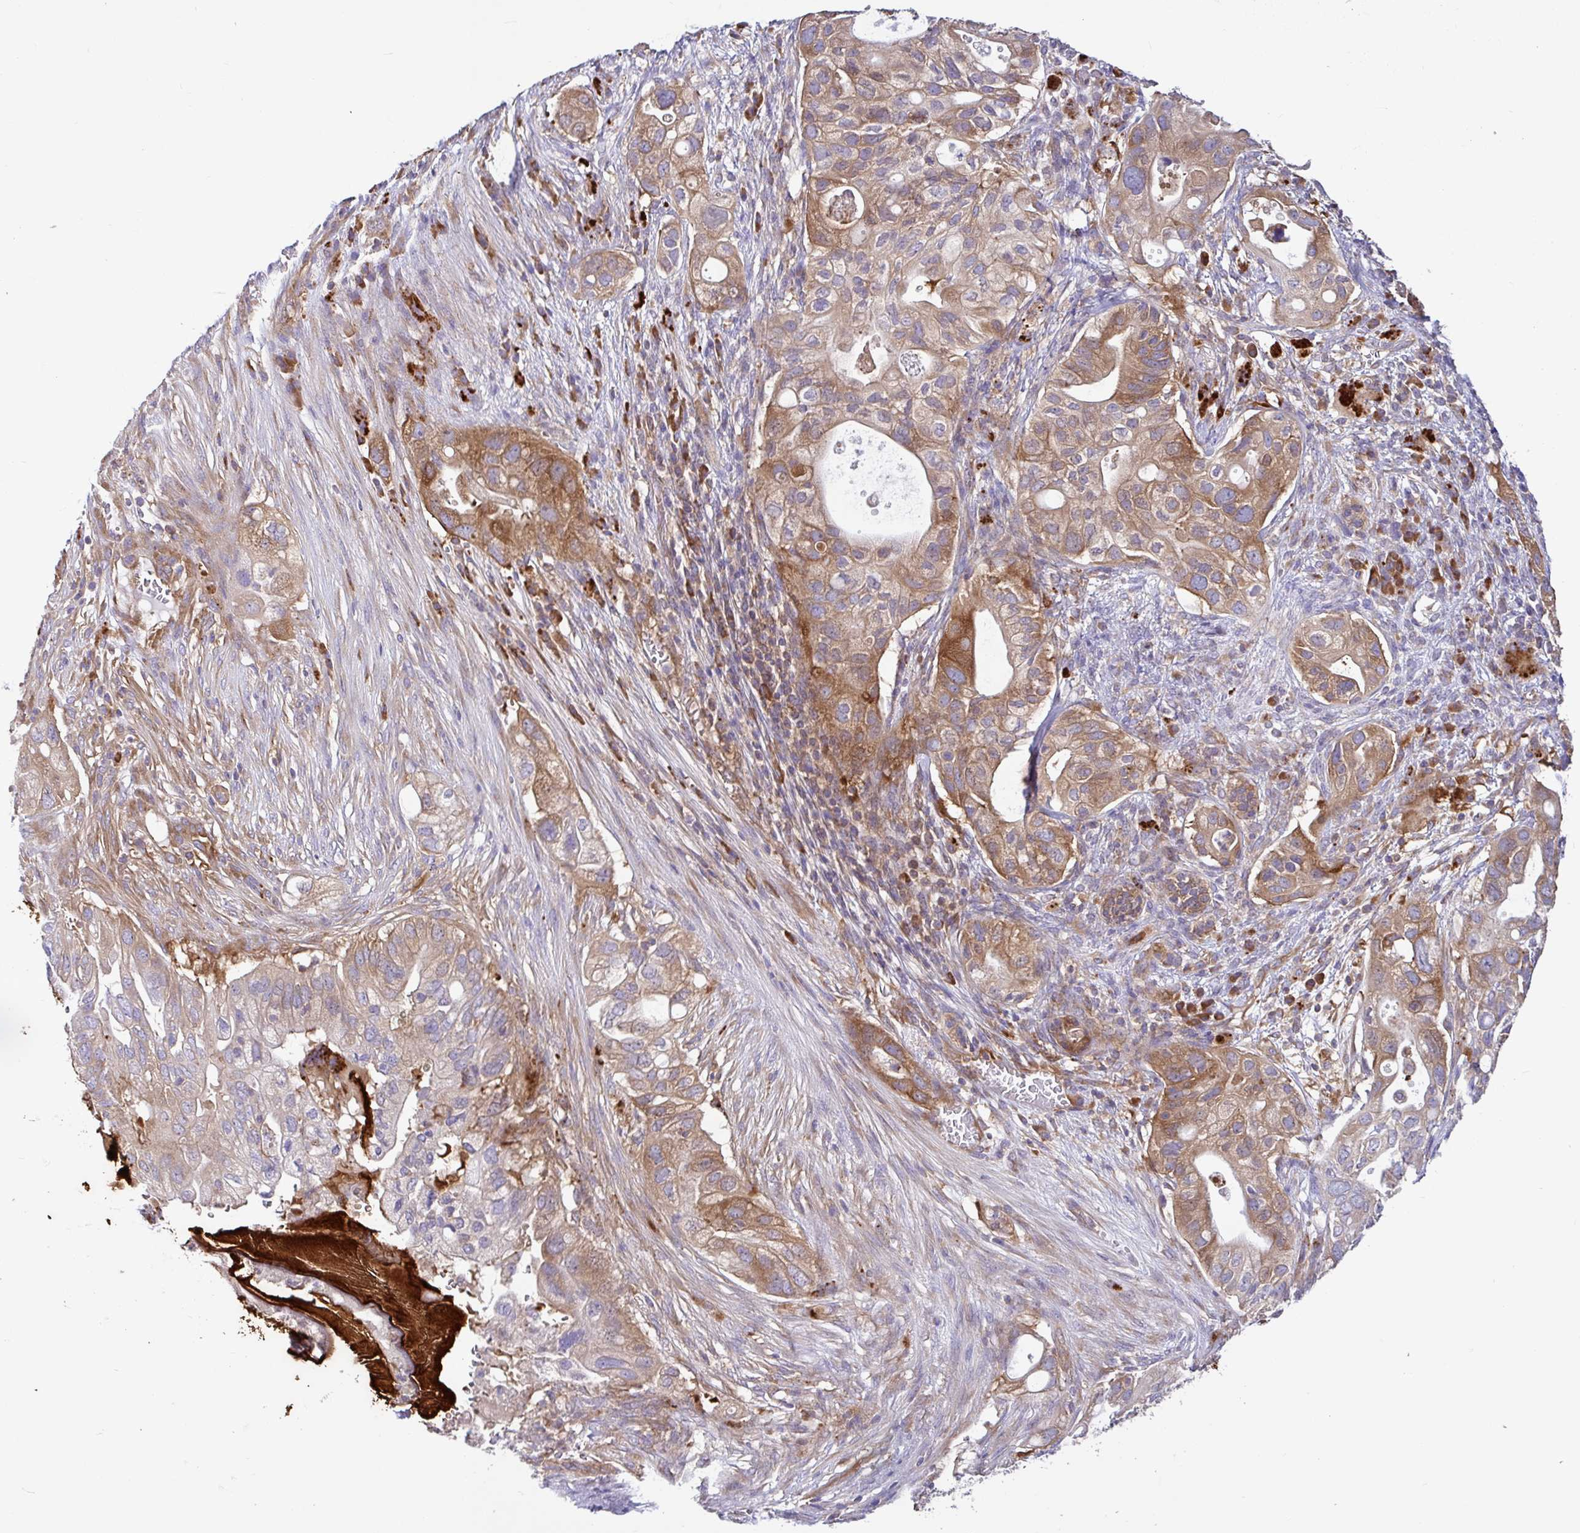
{"staining": {"intensity": "moderate", "quantity": "25%-75%", "location": "cytoplasmic/membranous"}, "tissue": "pancreatic cancer", "cell_type": "Tumor cells", "image_type": "cancer", "snomed": [{"axis": "morphology", "description": "Adenocarcinoma, NOS"}, {"axis": "topography", "description": "Pancreas"}], "caption": "IHC of human pancreatic cancer (adenocarcinoma) displays medium levels of moderate cytoplasmic/membranous staining in about 25%-75% of tumor cells. (IHC, brightfield microscopy, high magnification).", "gene": "LARS1", "patient": {"sex": "female", "age": 72}}